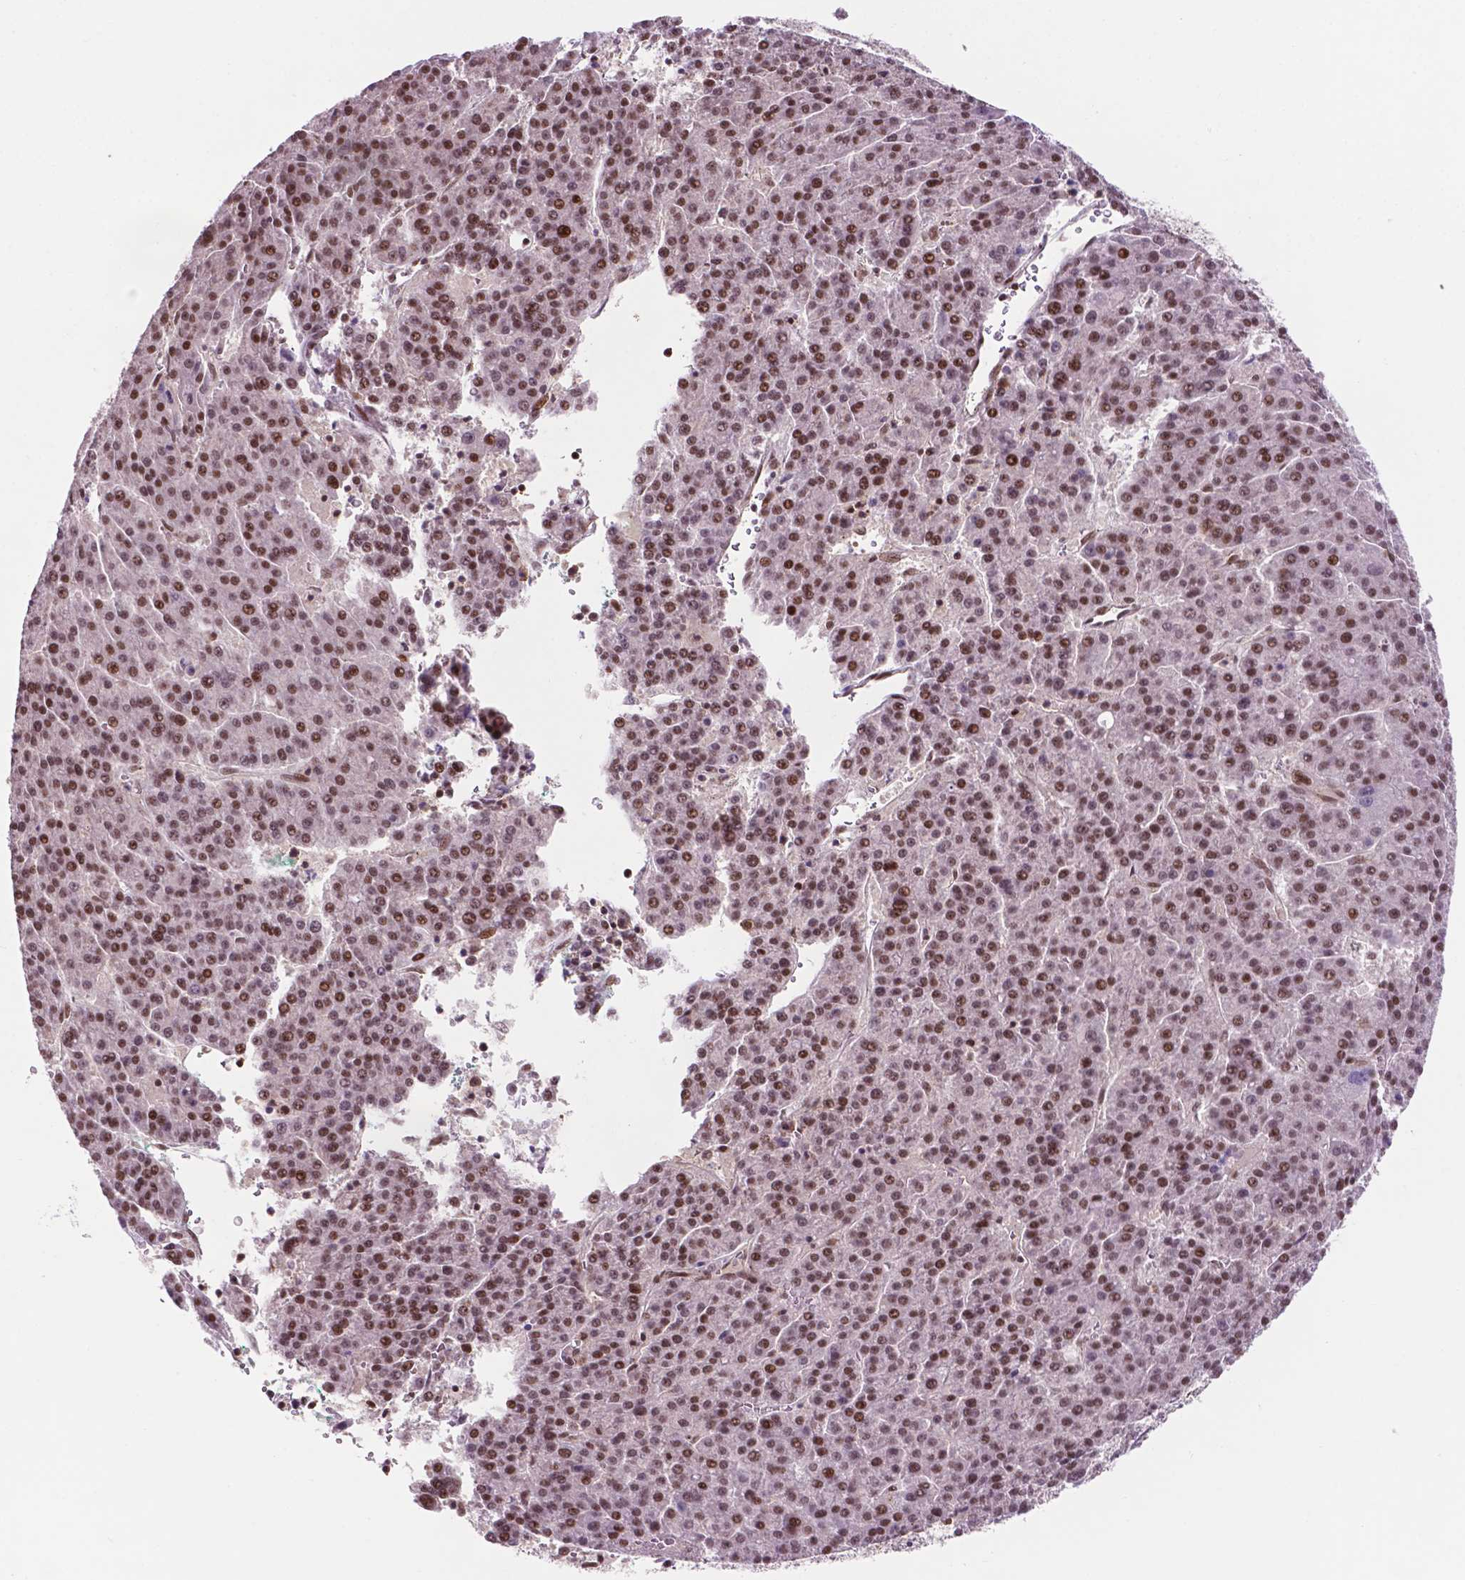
{"staining": {"intensity": "moderate", "quantity": ">75%", "location": "nuclear"}, "tissue": "liver cancer", "cell_type": "Tumor cells", "image_type": "cancer", "snomed": [{"axis": "morphology", "description": "Carcinoma, Hepatocellular, NOS"}, {"axis": "topography", "description": "Liver"}], "caption": "Tumor cells reveal medium levels of moderate nuclear positivity in about >75% of cells in human liver cancer. (Stains: DAB (3,3'-diaminobenzidine) in brown, nuclei in blue, Microscopy: brightfield microscopy at high magnification).", "gene": "PER2", "patient": {"sex": "female", "age": 58}}